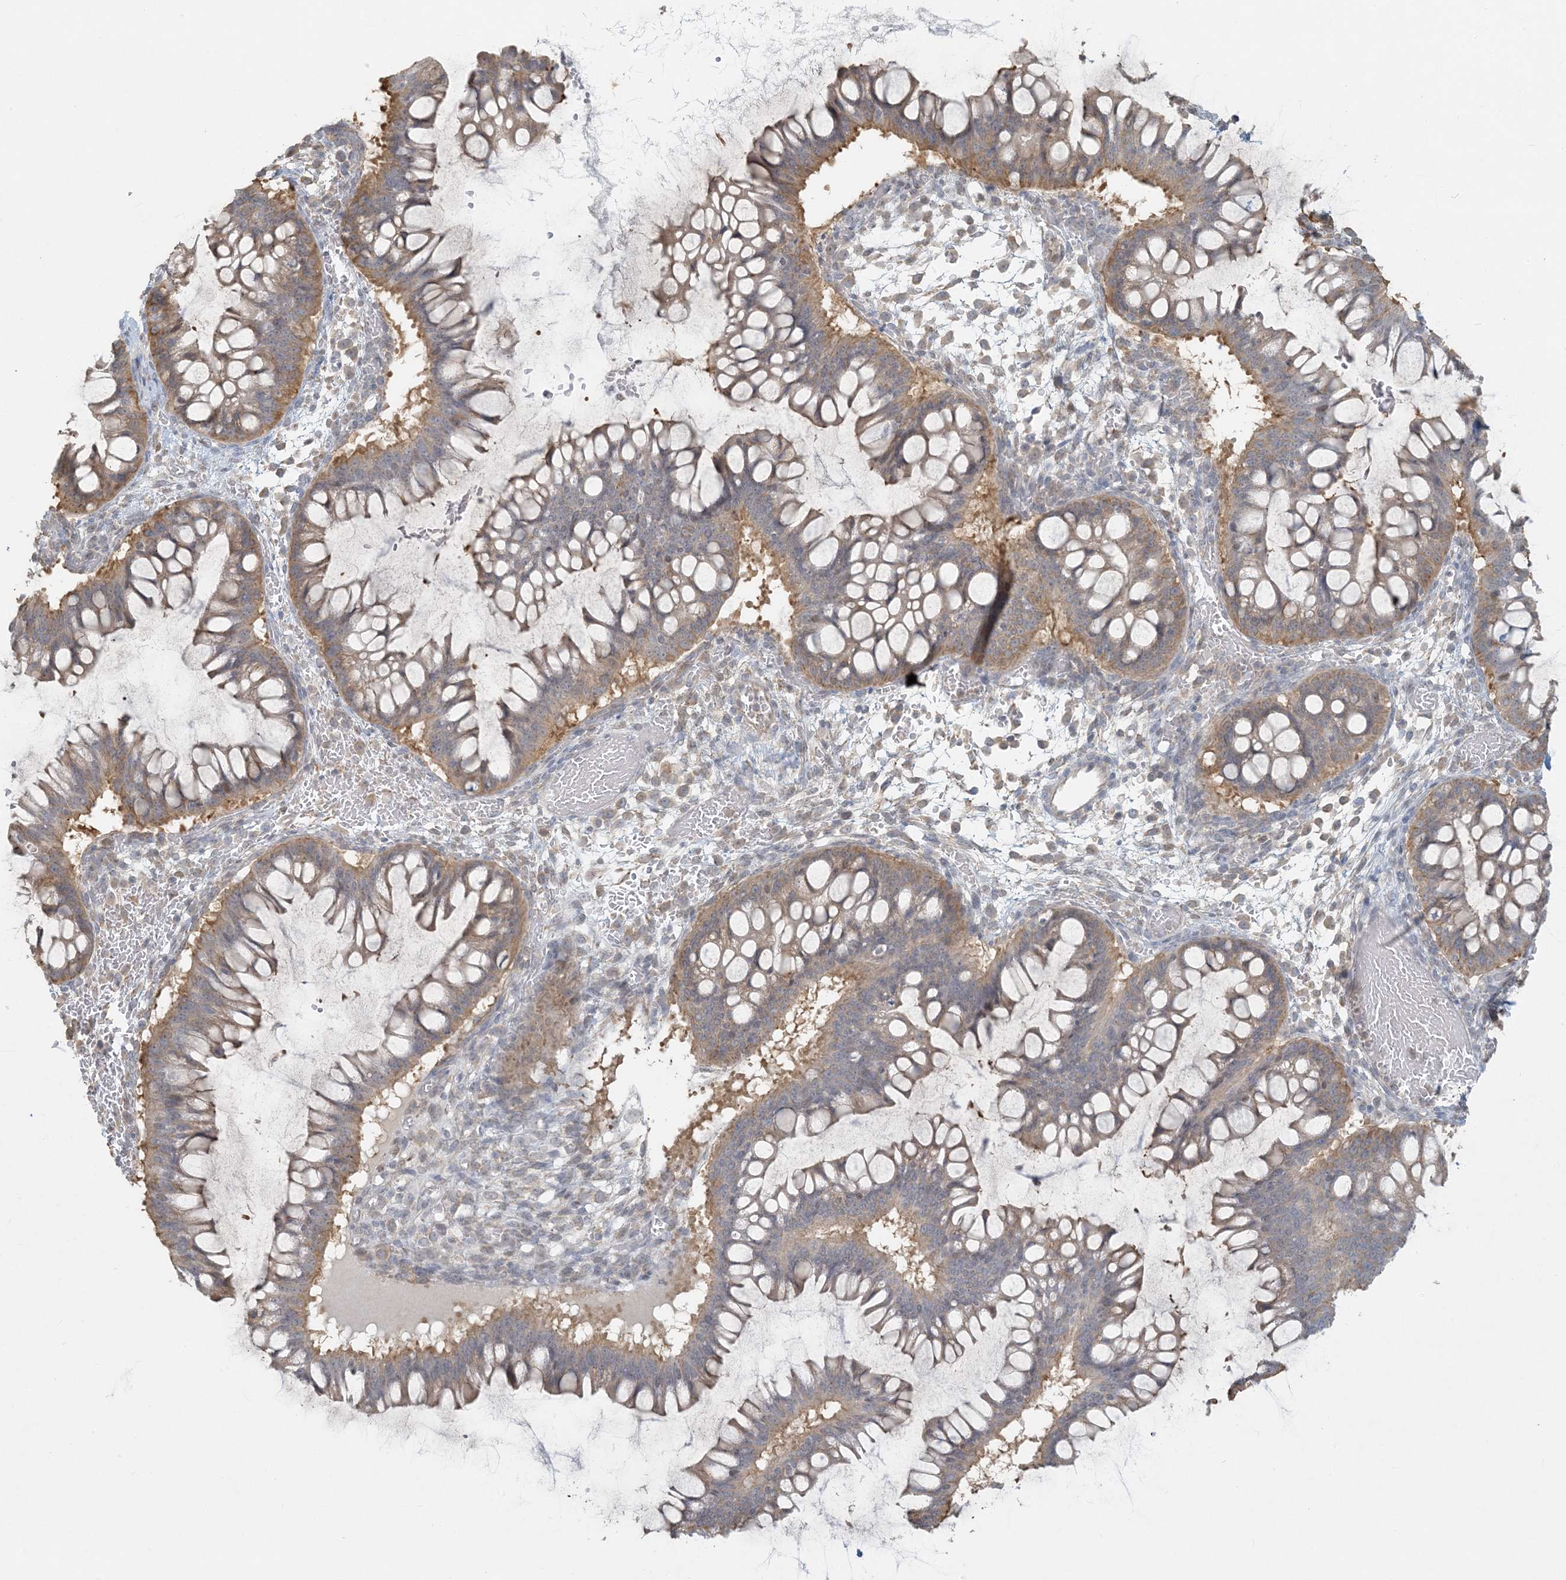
{"staining": {"intensity": "moderate", "quantity": "25%-75%", "location": "cytoplasmic/membranous"}, "tissue": "ovarian cancer", "cell_type": "Tumor cells", "image_type": "cancer", "snomed": [{"axis": "morphology", "description": "Cystadenocarcinoma, mucinous, NOS"}, {"axis": "topography", "description": "Ovary"}], "caption": "Protein staining displays moderate cytoplasmic/membranous expression in approximately 25%-75% of tumor cells in ovarian cancer.", "gene": "HACL1", "patient": {"sex": "female", "age": 73}}